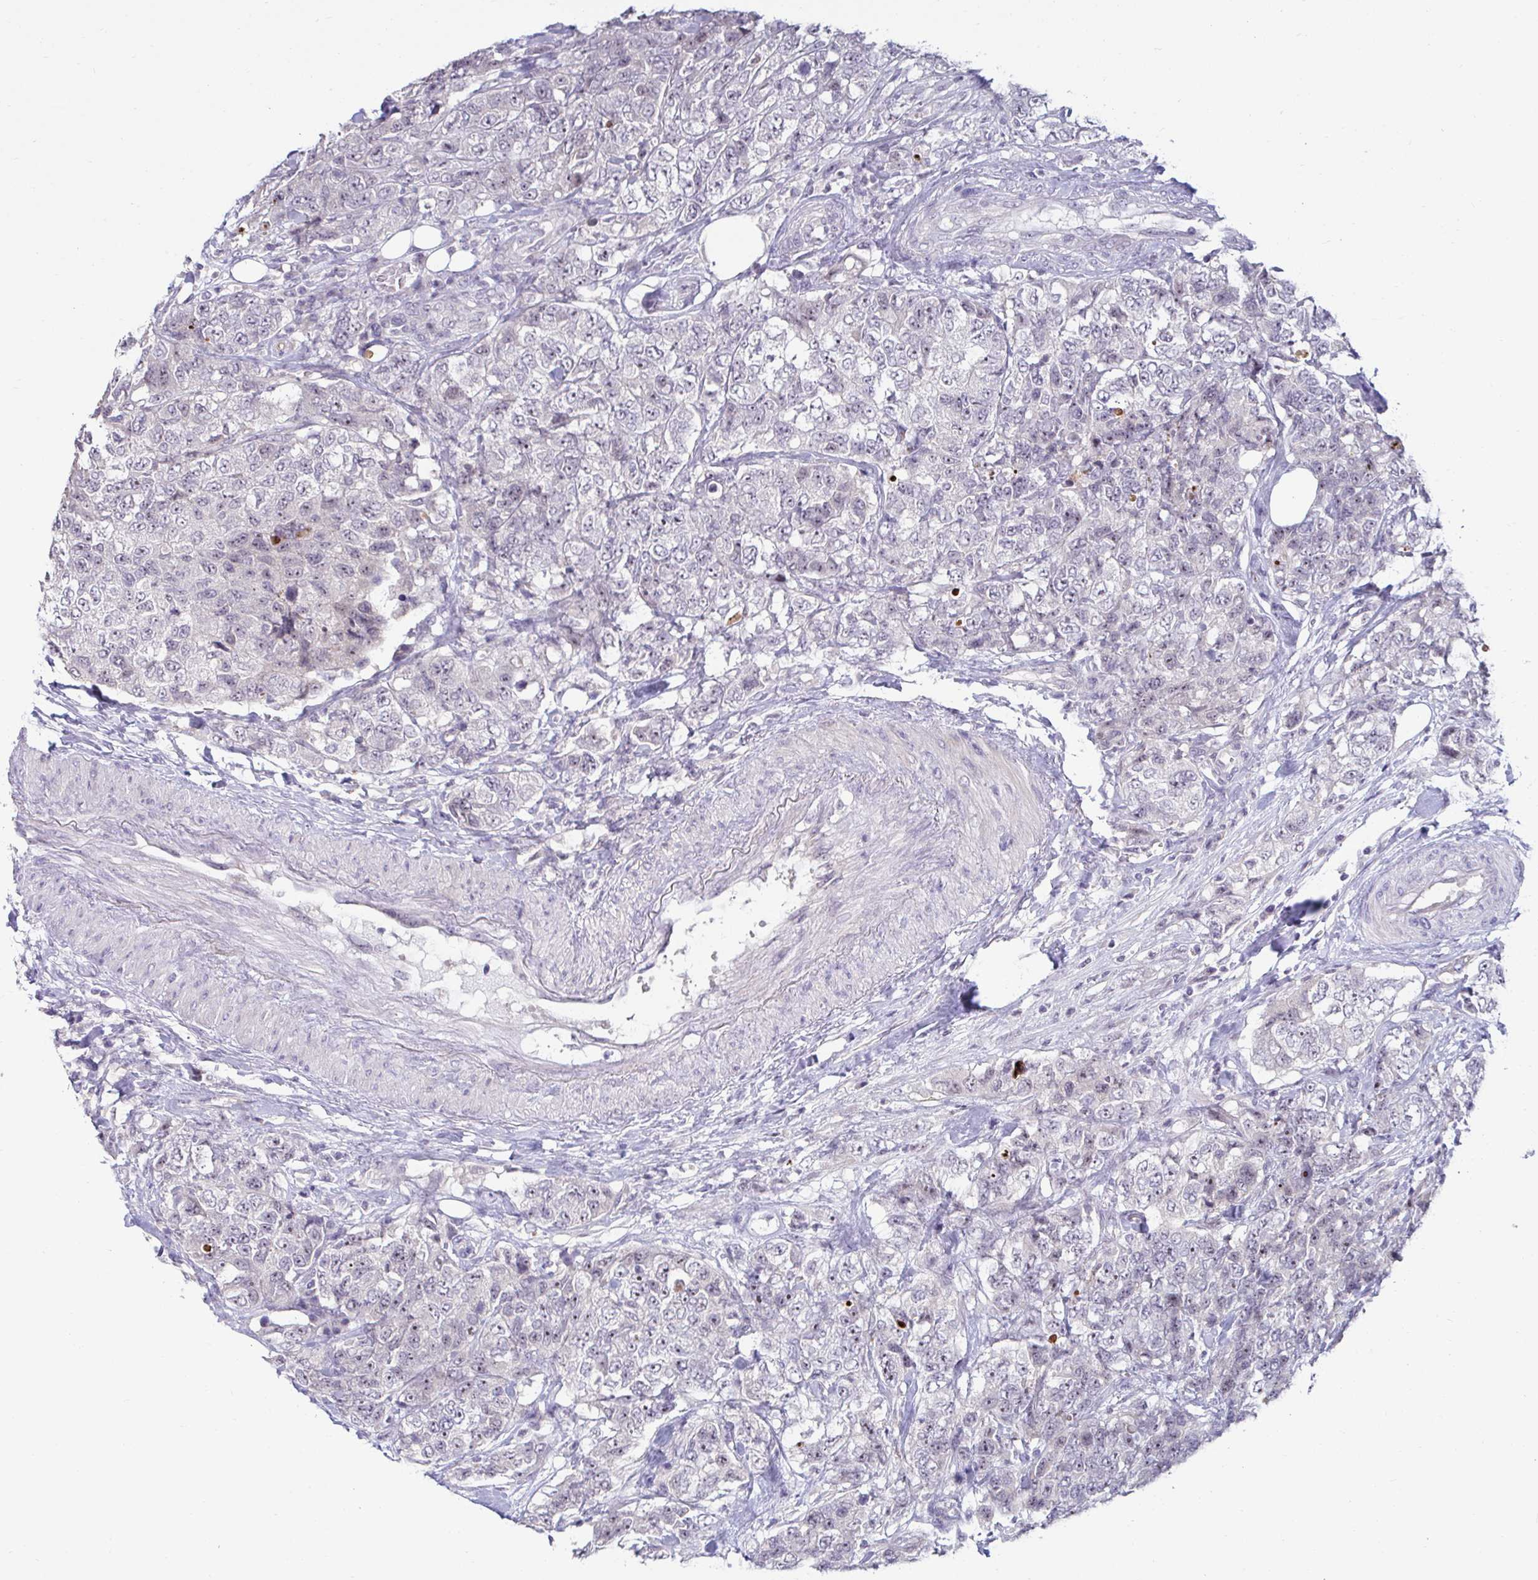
{"staining": {"intensity": "negative", "quantity": "none", "location": "none"}, "tissue": "urothelial cancer", "cell_type": "Tumor cells", "image_type": "cancer", "snomed": [{"axis": "morphology", "description": "Urothelial carcinoma, High grade"}, {"axis": "topography", "description": "Urinary bladder"}], "caption": "This is an IHC histopathology image of human high-grade urothelial carcinoma. There is no expression in tumor cells.", "gene": "GSTM1", "patient": {"sex": "female", "age": 78}}